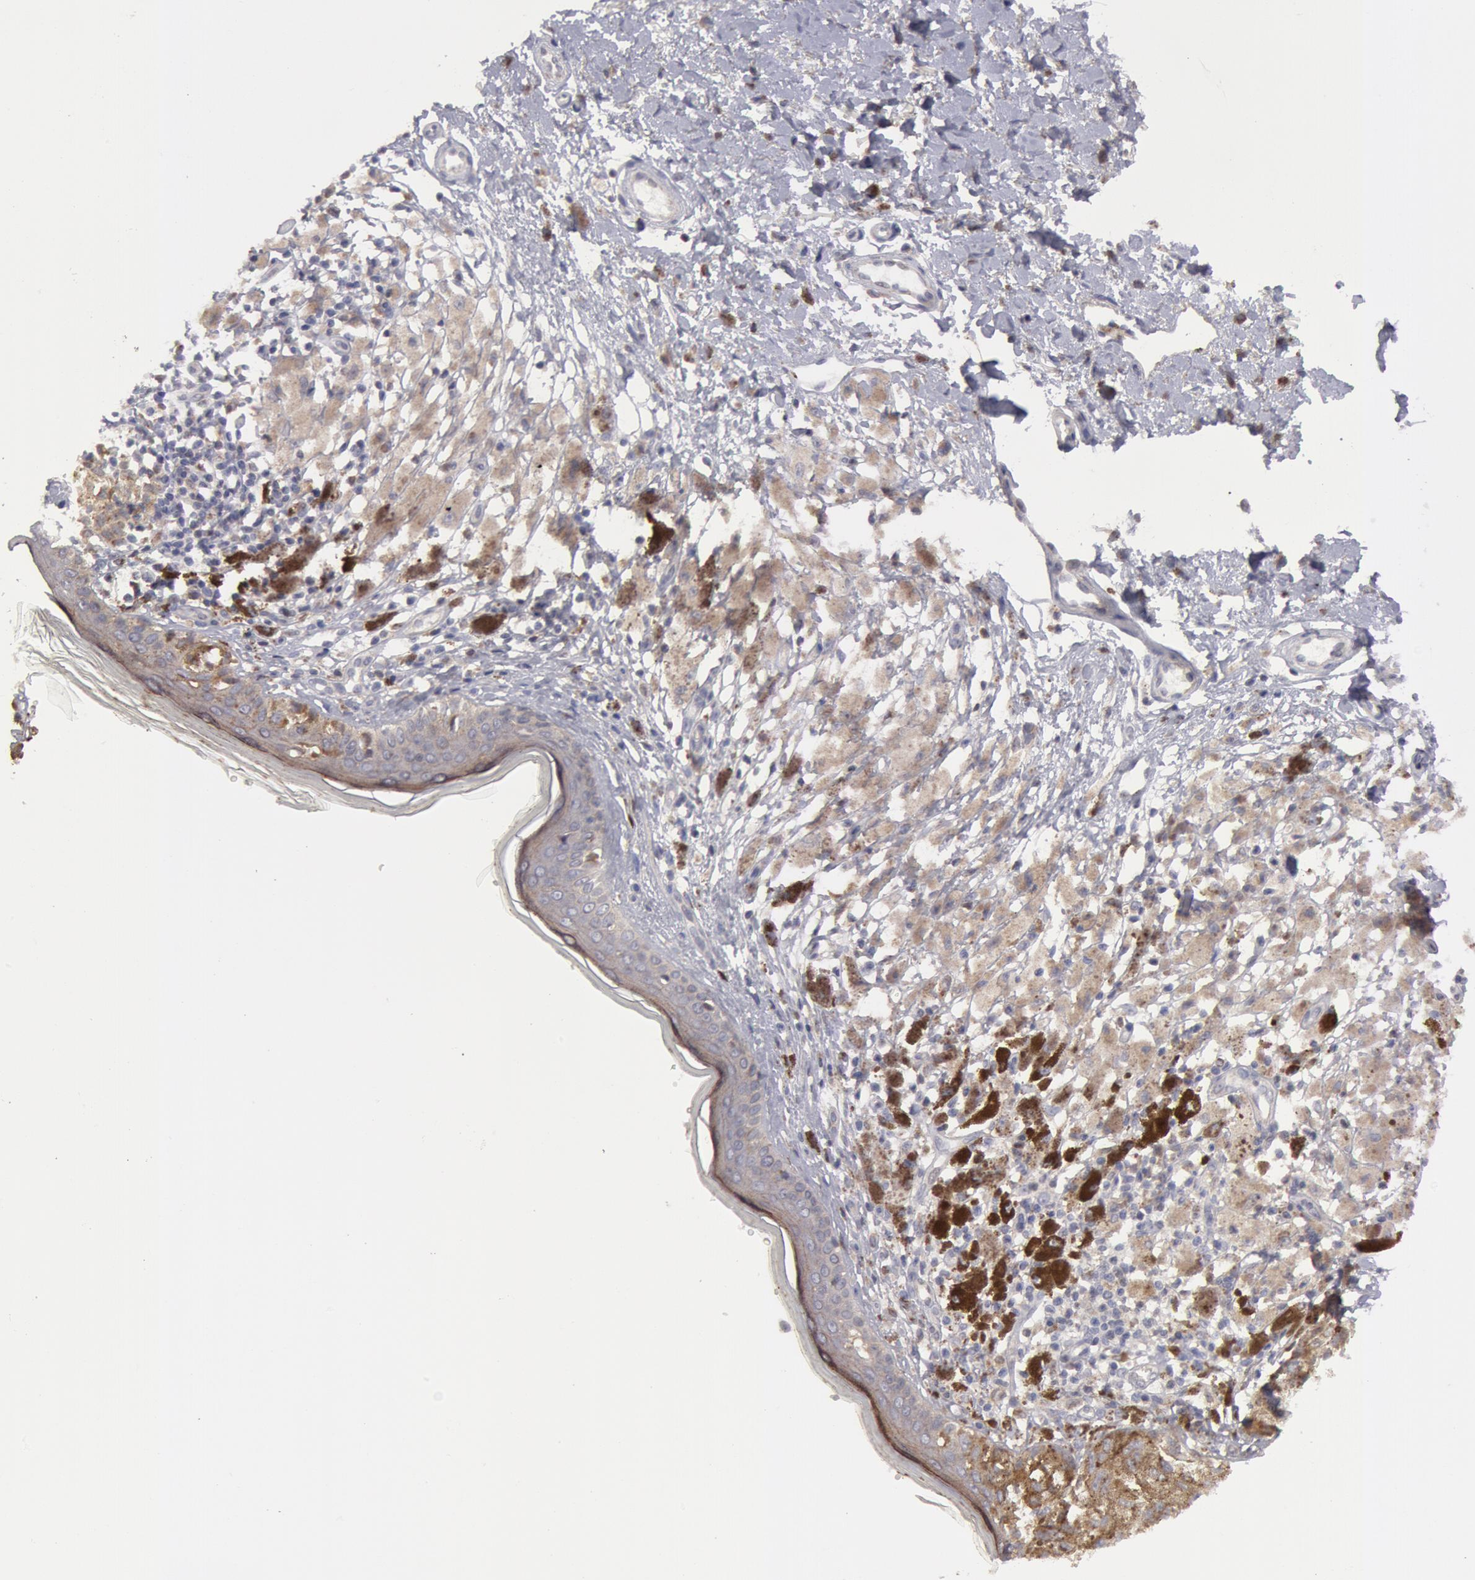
{"staining": {"intensity": "negative", "quantity": "none", "location": "none"}, "tissue": "melanoma", "cell_type": "Tumor cells", "image_type": "cancer", "snomed": [{"axis": "morphology", "description": "Malignant melanoma, NOS"}, {"axis": "topography", "description": "Skin"}], "caption": "Human malignant melanoma stained for a protein using IHC exhibits no positivity in tumor cells.", "gene": "ERBB2", "patient": {"sex": "male", "age": 88}}